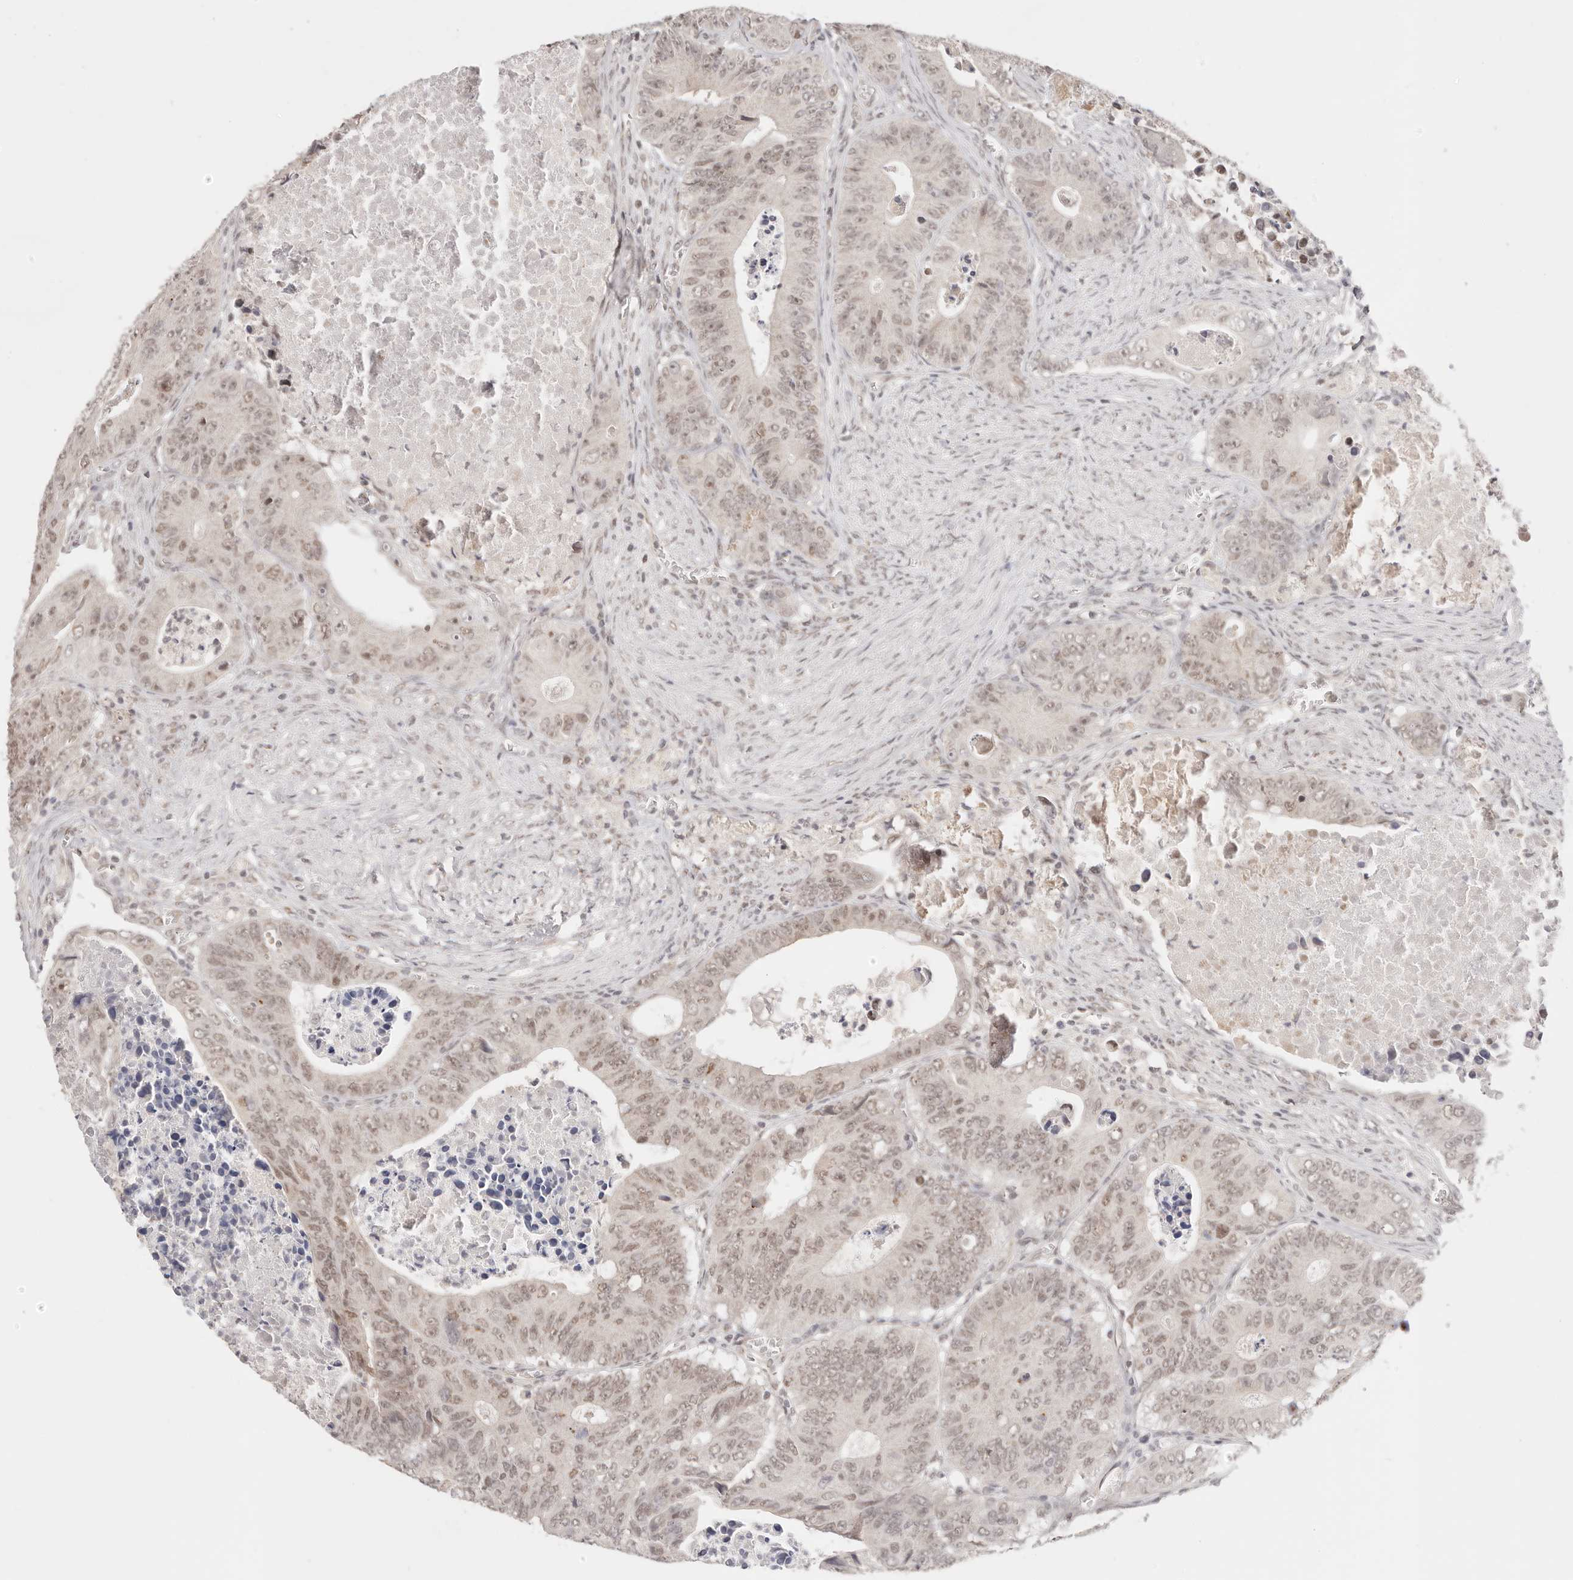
{"staining": {"intensity": "weak", "quantity": ">75%", "location": "nuclear"}, "tissue": "colorectal cancer", "cell_type": "Tumor cells", "image_type": "cancer", "snomed": [{"axis": "morphology", "description": "Adenocarcinoma, NOS"}, {"axis": "topography", "description": "Colon"}], "caption": "Colorectal adenocarcinoma was stained to show a protein in brown. There is low levels of weak nuclear staining in about >75% of tumor cells. The protein is stained brown, and the nuclei are stained in blue (DAB IHC with brightfield microscopy, high magnification).", "gene": "RFC3", "patient": {"sex": "male", "age": 87}}